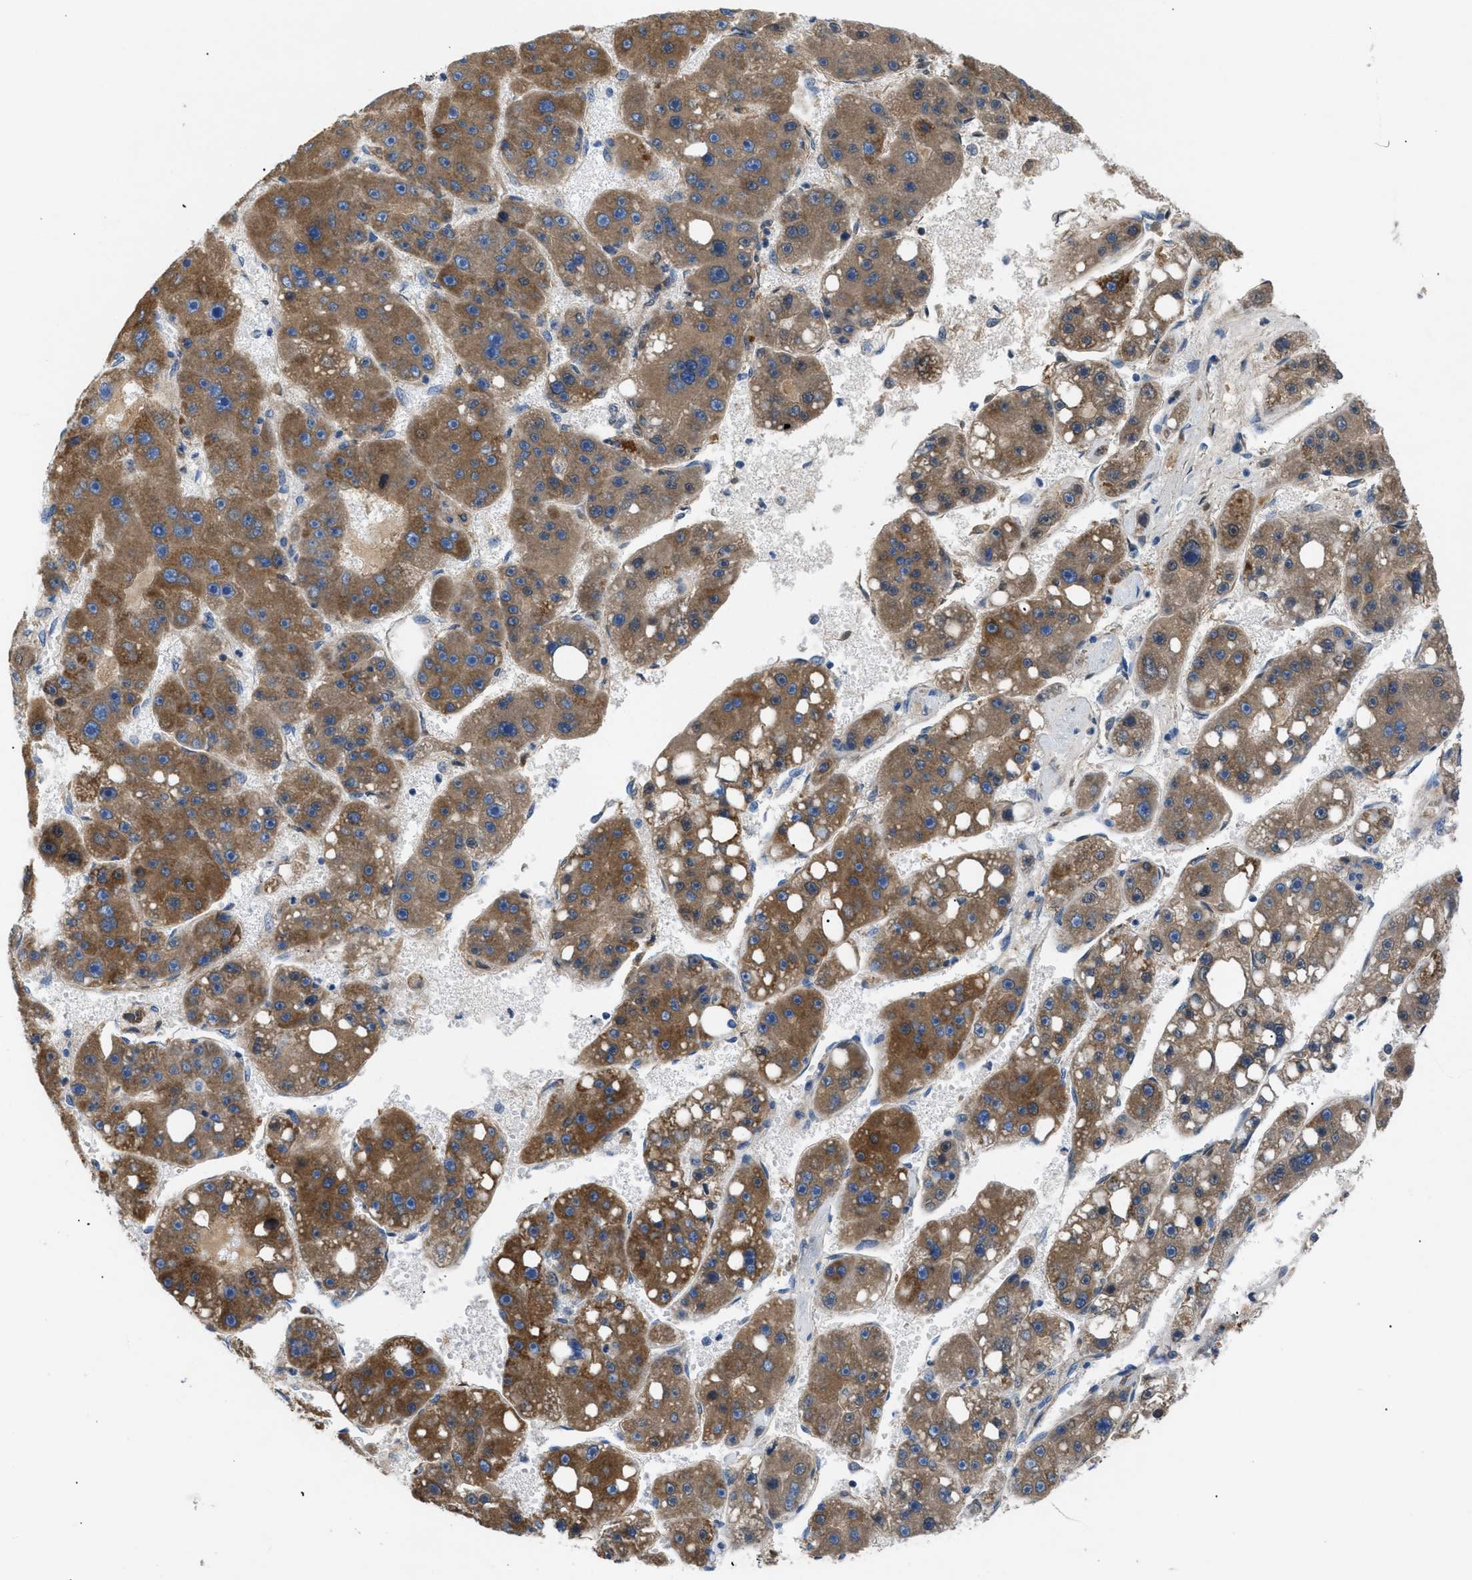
{"staining": {"intensity": "moderate", "quantity": ">75%", "location": "cytoplasmic/membranous"}, "tissue": "liver cancer", "cell_type": "Tumor cells", "image_type": "cancer", "snomed": [{"axis": "morphology", "description": "Carcinoma, Hepatocellular, NOS"}, {"axis": "topography", "description": "Liver"}], "caption": "IHC photomicrograph of neoplastic tissue: hepatocellular carcinoma (liver) stained using immunohistochemistry demonstrates medium levels of moderate protein expression localized specifically in the cytoplasmic/membranous of tumor cells, appearing as a cytoplasmic/membranous brown color.", "gene": "ILDR1", "patient": {"sex": "female", "age": 61}}